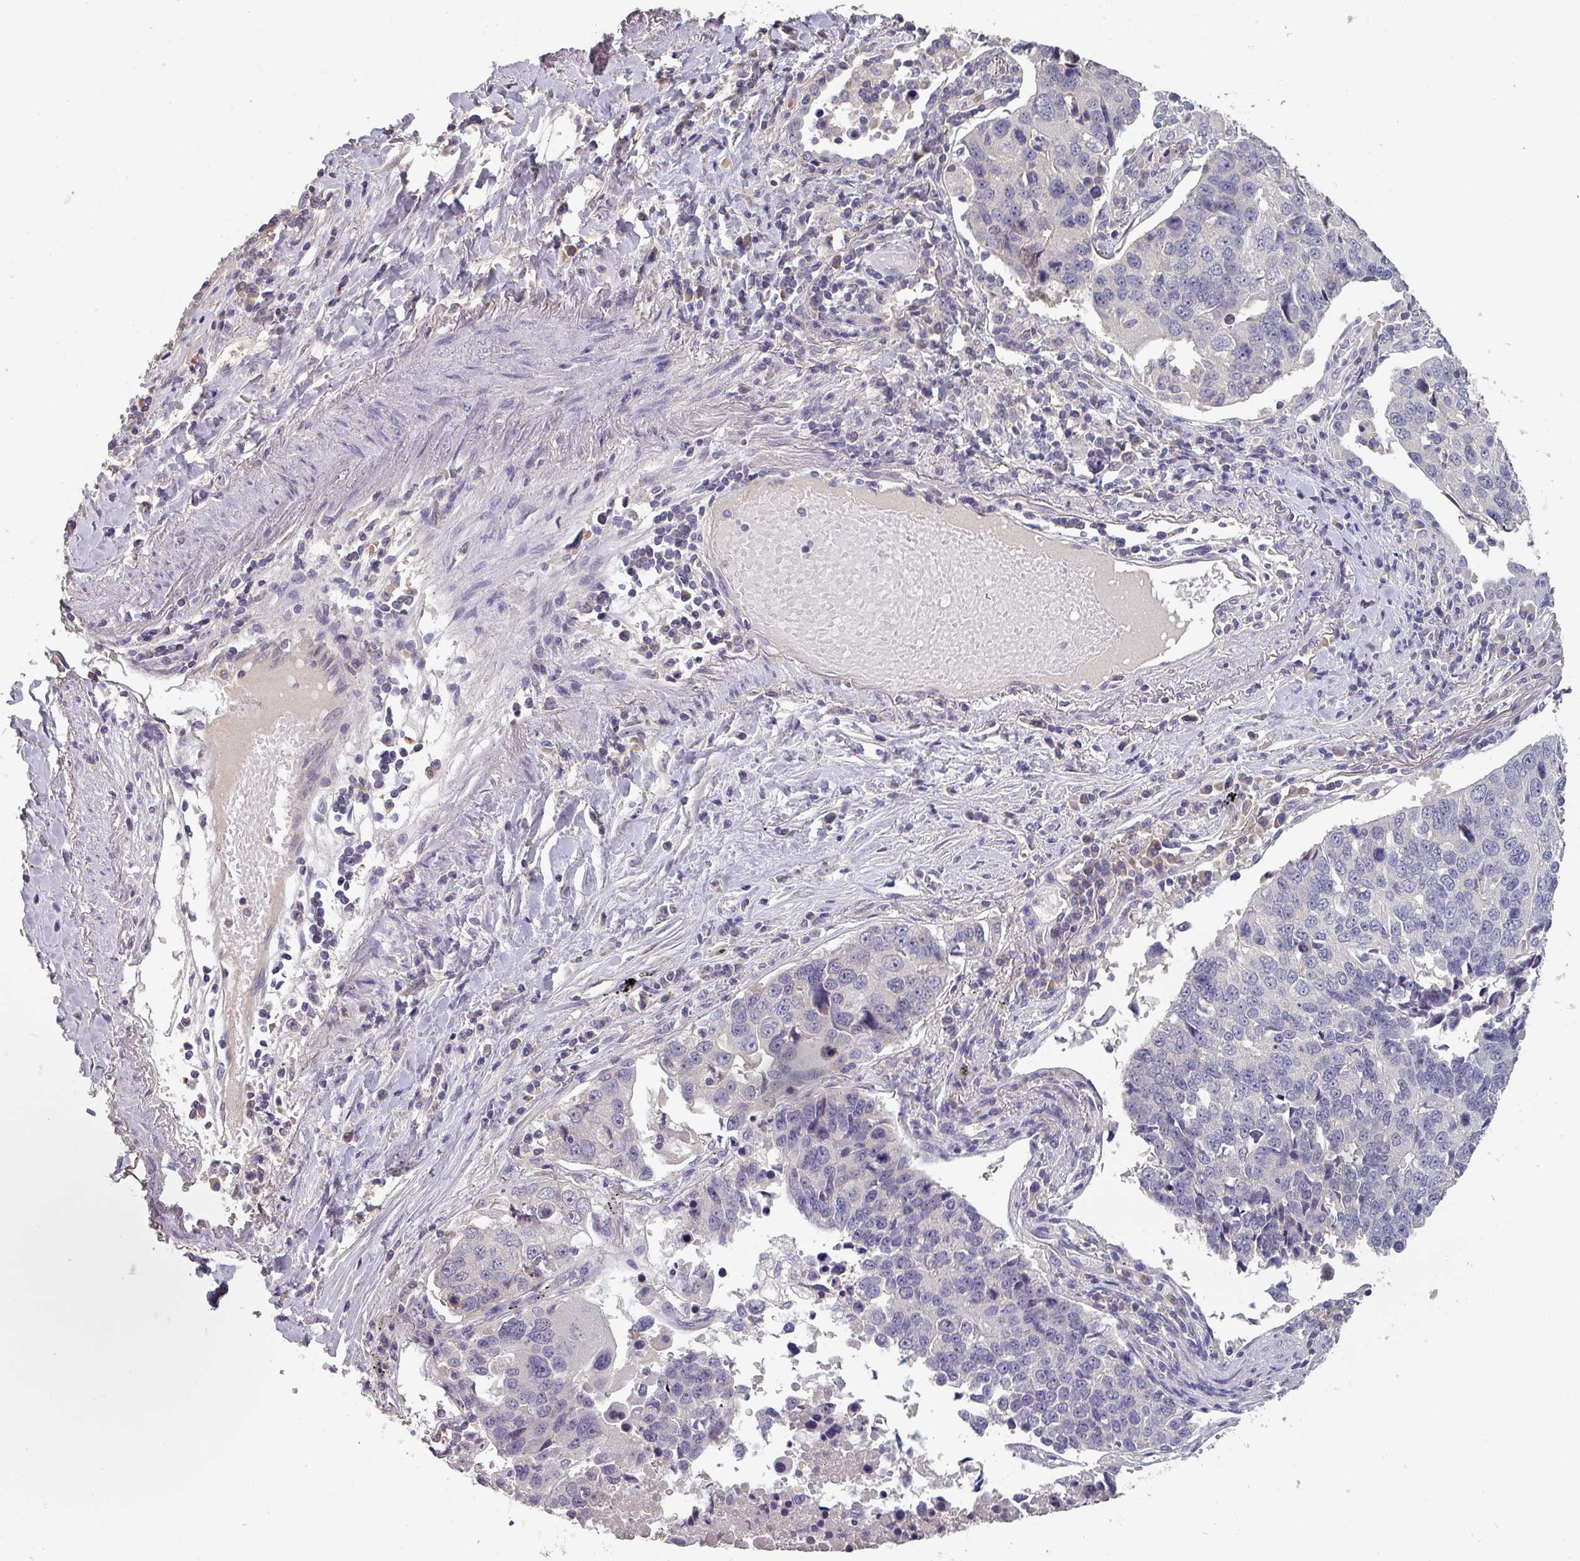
{"staining": {"intensity": "negative", "quantity": "none", "location": "none"}, "tissue": "lung cancer", "cell_type": "Tumor cells", "image_type": "cancer", "snomed": [{"axis": "morphology", "description": "Squamous cell carcinoma, NOS"}, {"axis": "topography", "description": "Lung"}], "caption": "This is an IHC micrograph of squamous cell carcinoma (lung). There is no staining in tumor cells.", "gene": "PRAMEF8", "patient": {"sex": "female", "age": 66}}